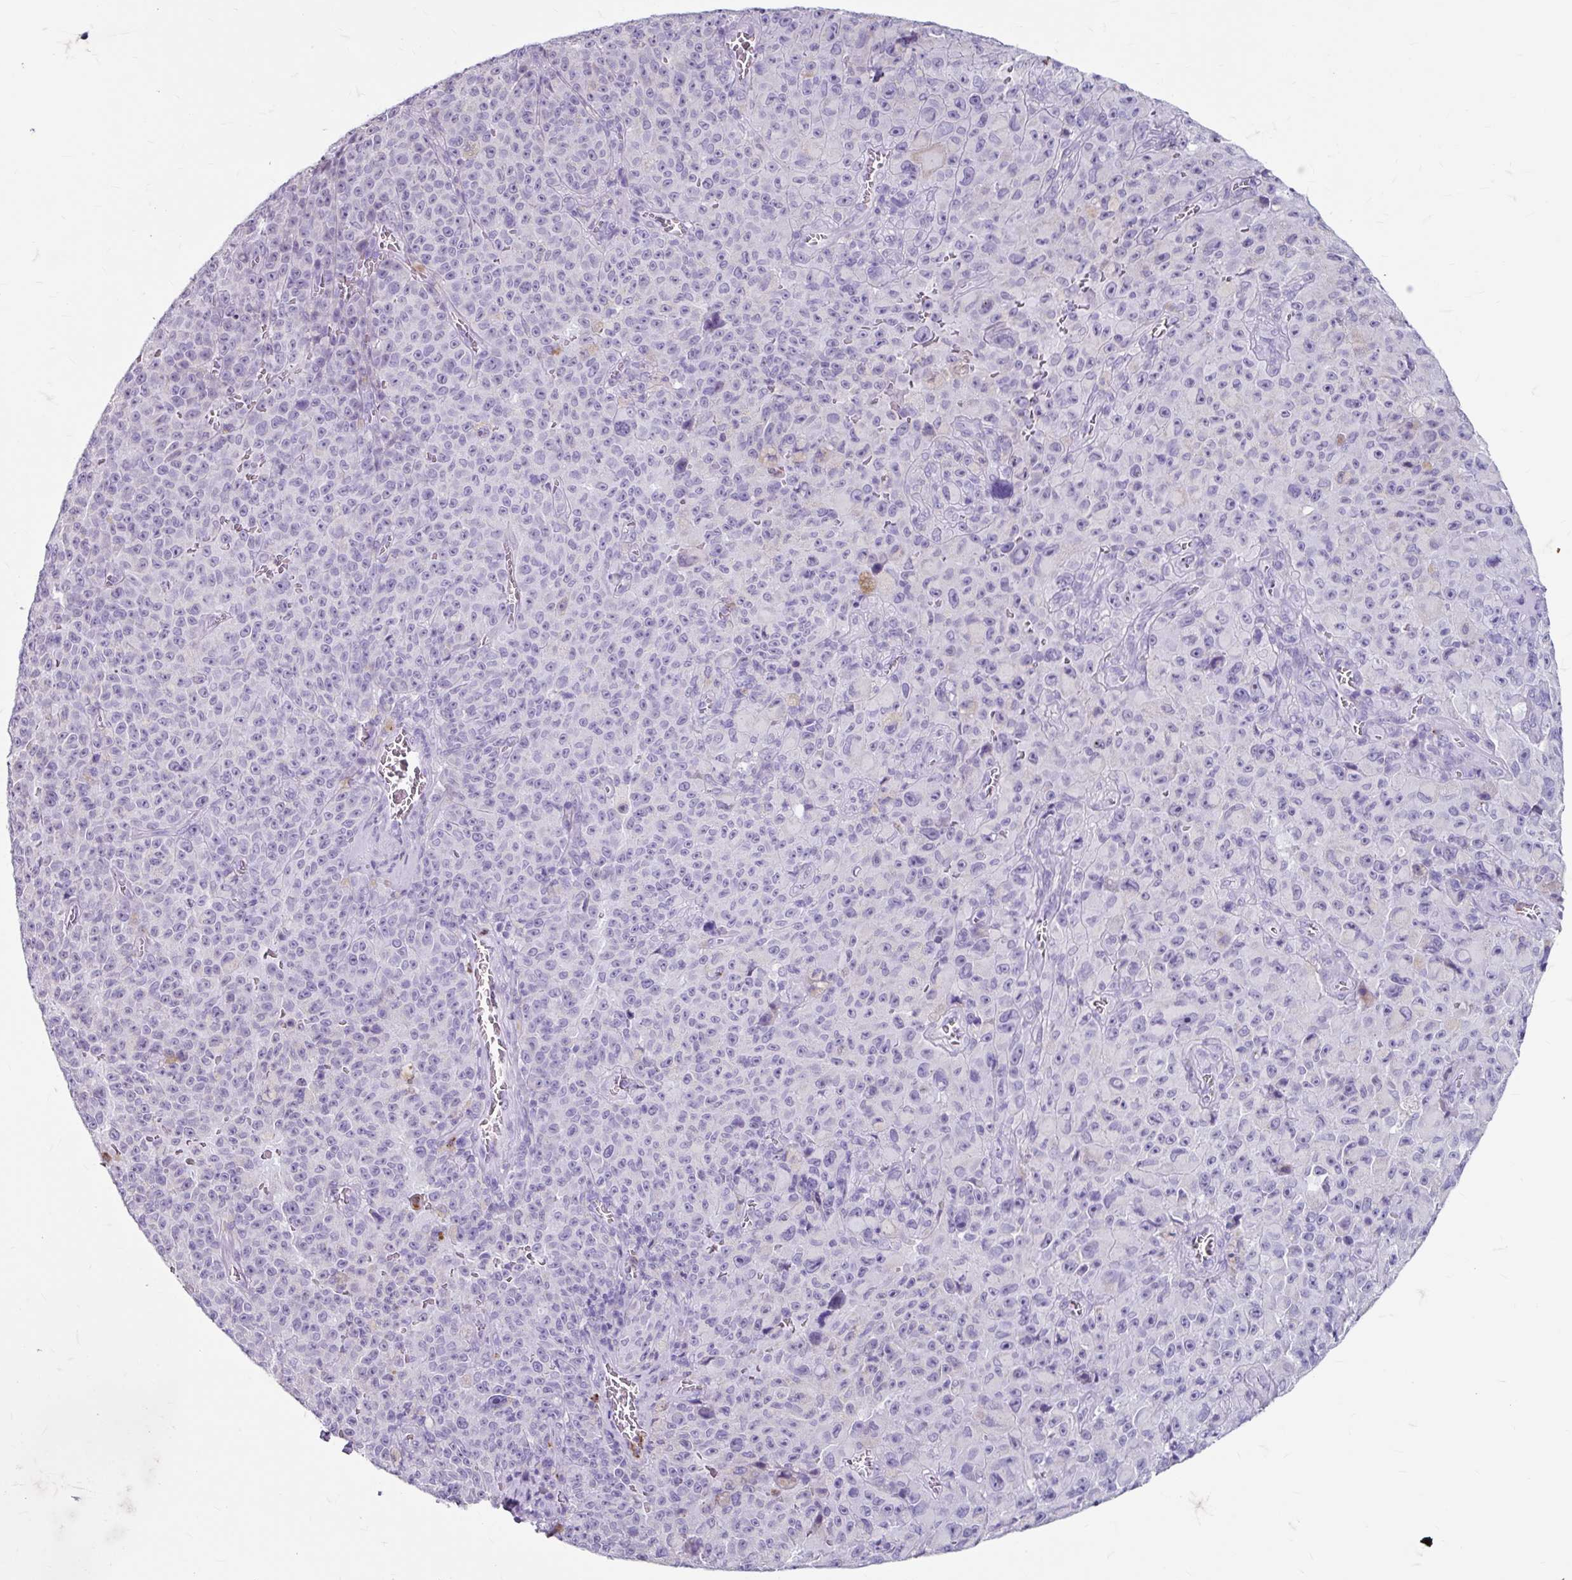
{"staining": {"intensity": "negative", "quantity": "none", "location": "none"}, "tissue": "melanoma", "cell_type": "Tumor cells", "image_type": "cancer", "snomed": [{"axis": "morphology", "description": "Malignant melanoma, NOS"}, {"axis": "topography", "description": "Skin"}], "caption": "A high-resolution micrograph shows immunohistochemistry staining of malignant melanoma, which displays no significant positivity in tumor cells. (DAB immunohistochemistry with hematoxylin counter stain).", "gene": "ANKRD1", "patient": {"sex": "female", "age": 82}}